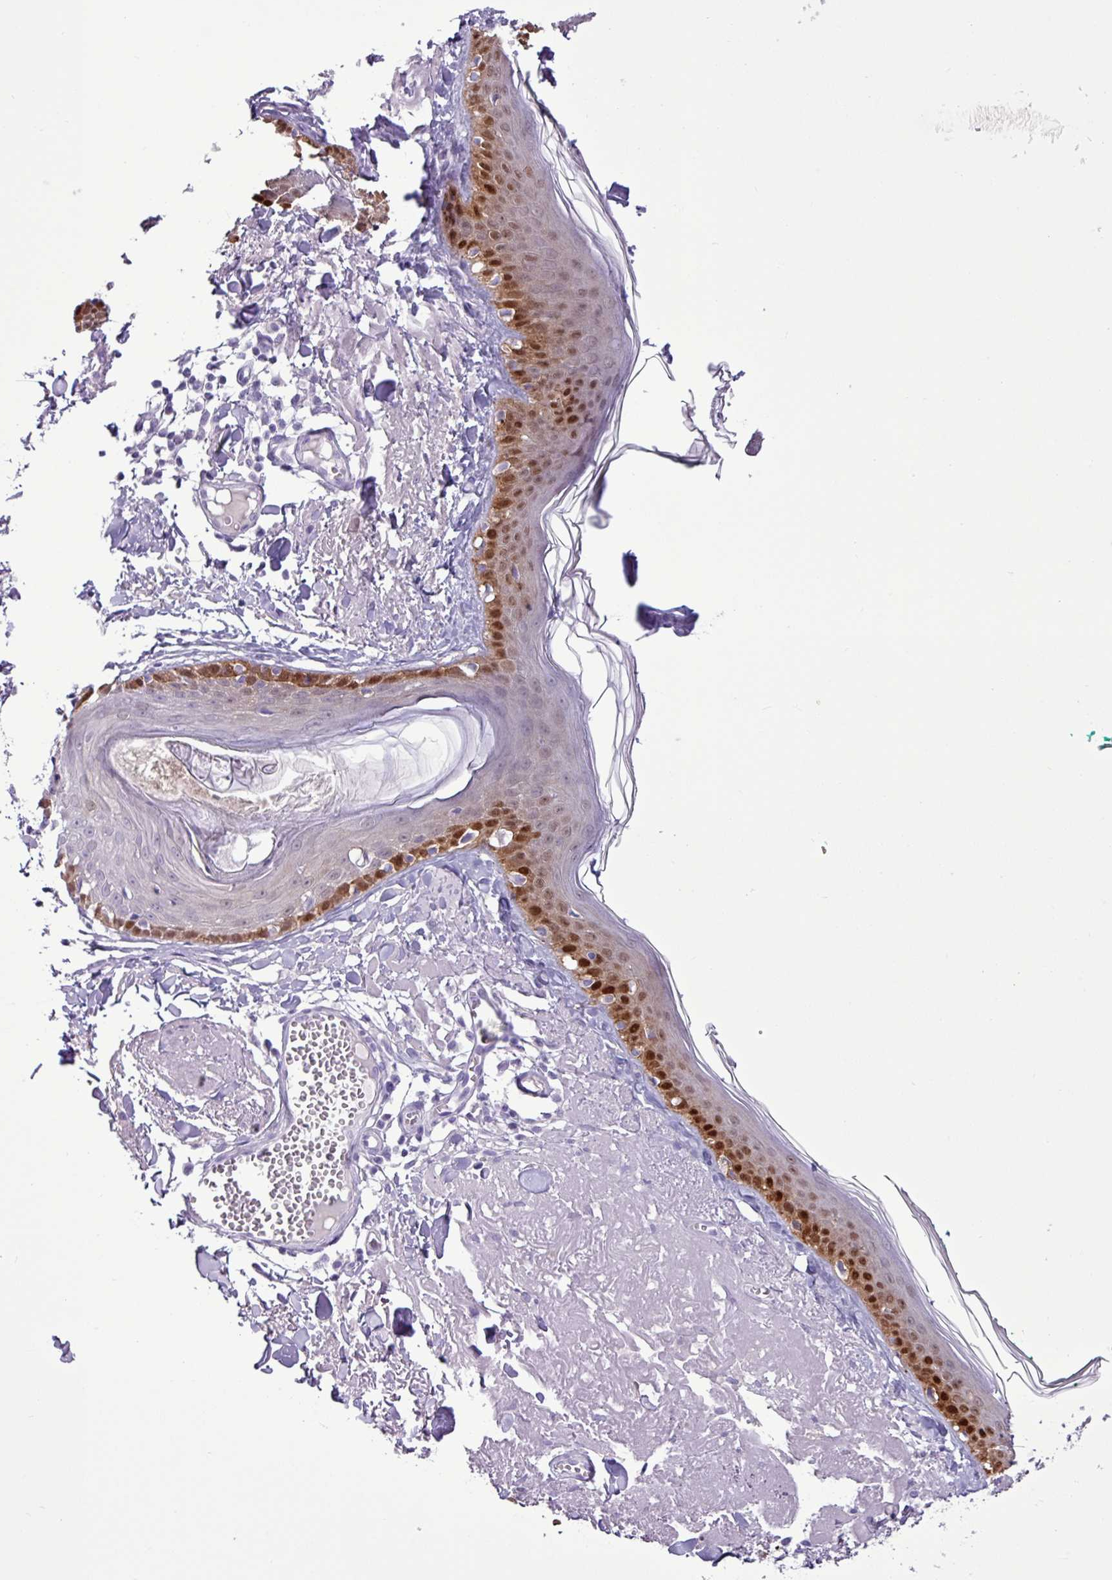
{"staining": {"intensity": "negative", "quantity": "none", "location": "none"}, "tissue": "skin", "cell_type": "Fibroblasts", "image_type": "normal", "snomed": [{"axis": "morphology", "description": "Normal tissue, NOS"}, {"axis": "morphology", "description": "Malignant melanoma, NOS"}, {"axis": "topography", "description": "Skin"}], "caption": "Photomicrograph shows no protein staining in fibroblasts of unremarkable skin.", "gene": "ALDH3A1", "patient": {"sex": "male", "age": 80}}